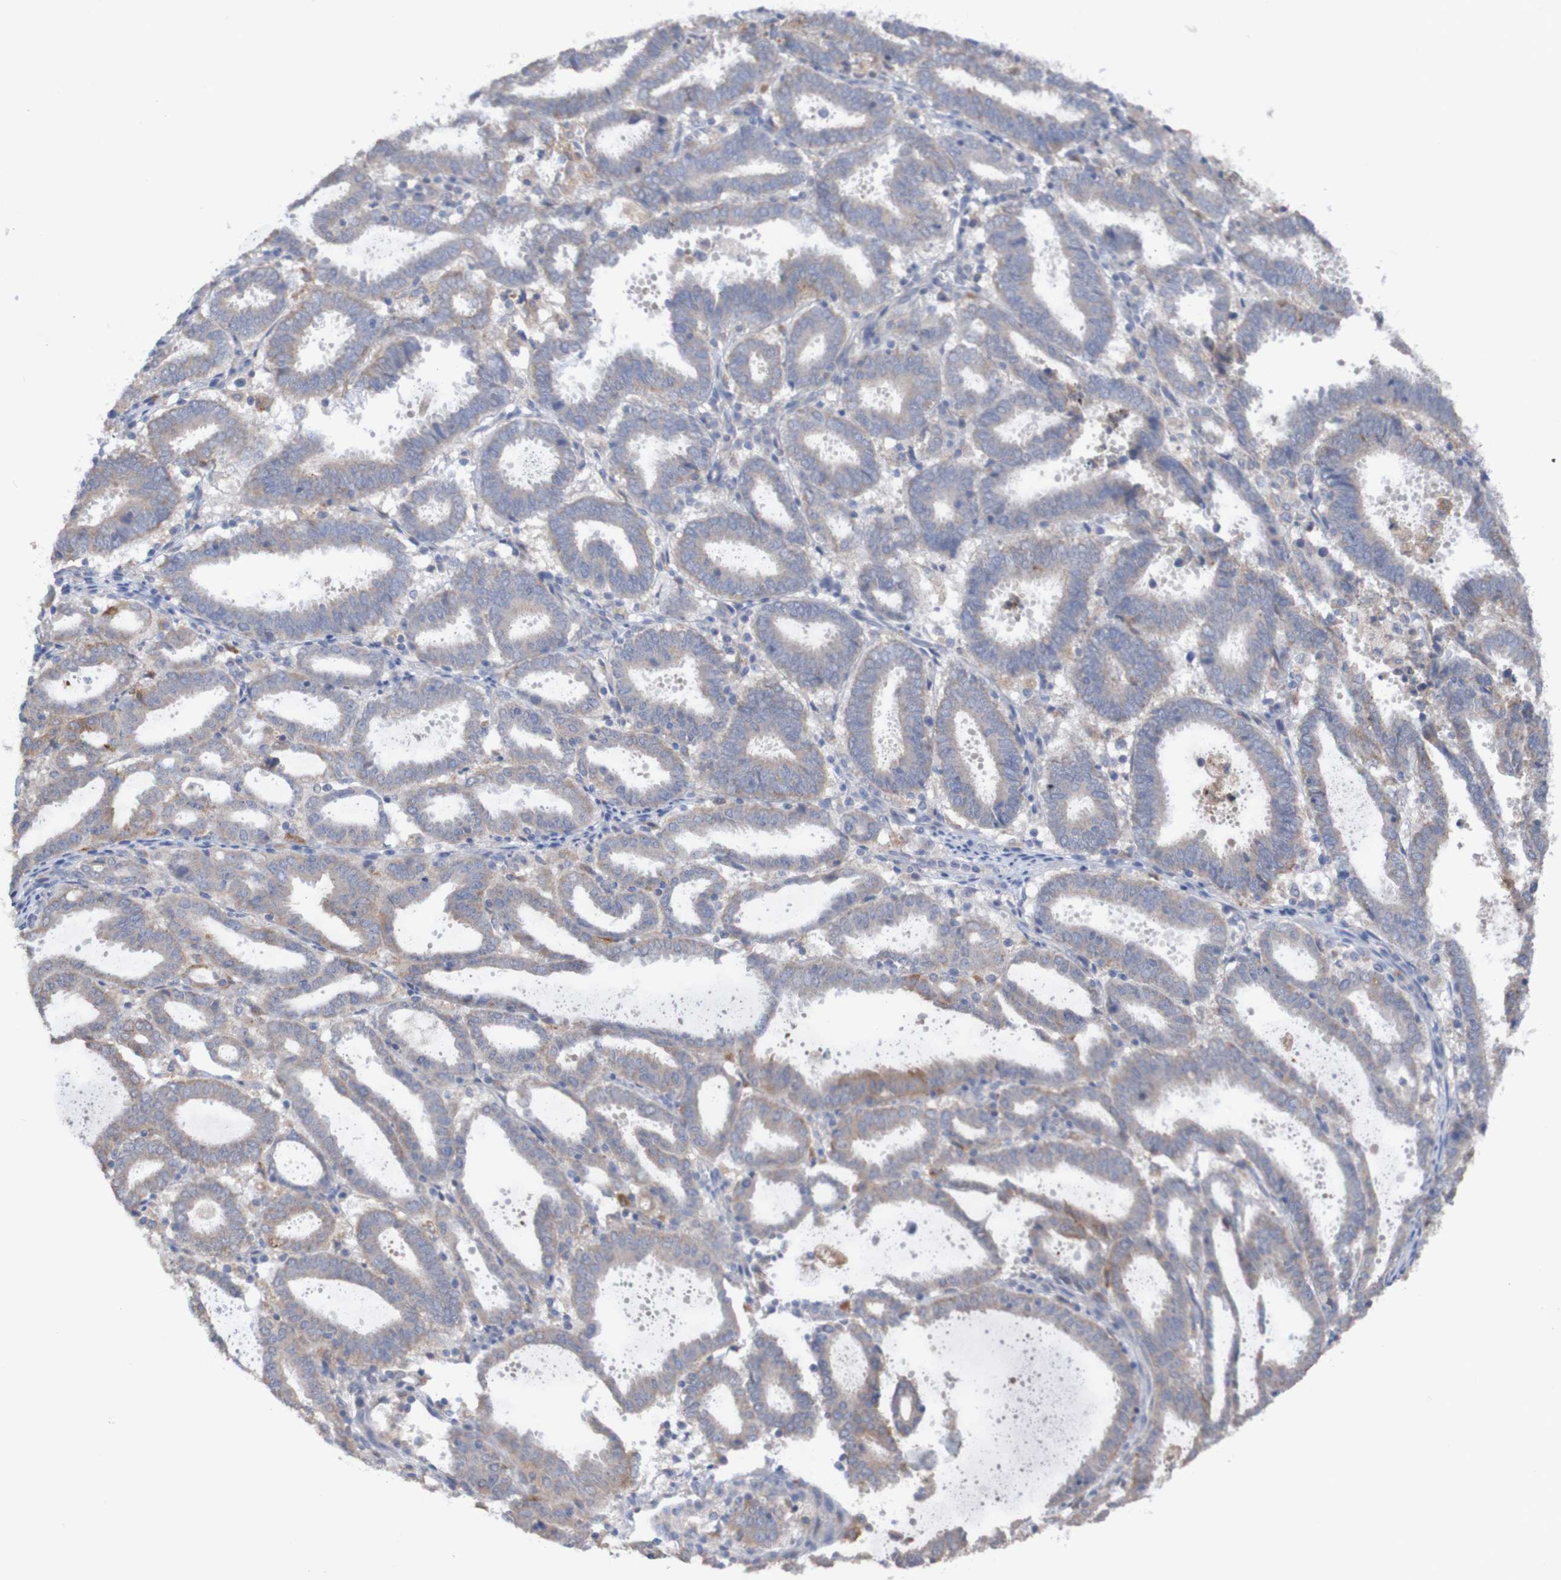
{"staining": {"intensity": "weak", "quantity": "<25%", "location": "cytoplasmic/membranous"}, "tissue": "endometrial cancer", "cell_type": "Tumor cells", "image_type": "cancer", "snomed": [{"axis": "morphology", "description": "Adenocarcinoma, NOS"}, {"axis": "topography", "description": "Uterus"}], "caption": "IHC image of neoplastic tissue: human endometrial adenocarcinoma stained with DAB displays no significant protein expression in tumor cells.", "gene": "PHYH", "patient": {"sex": "female", "age": 83}}